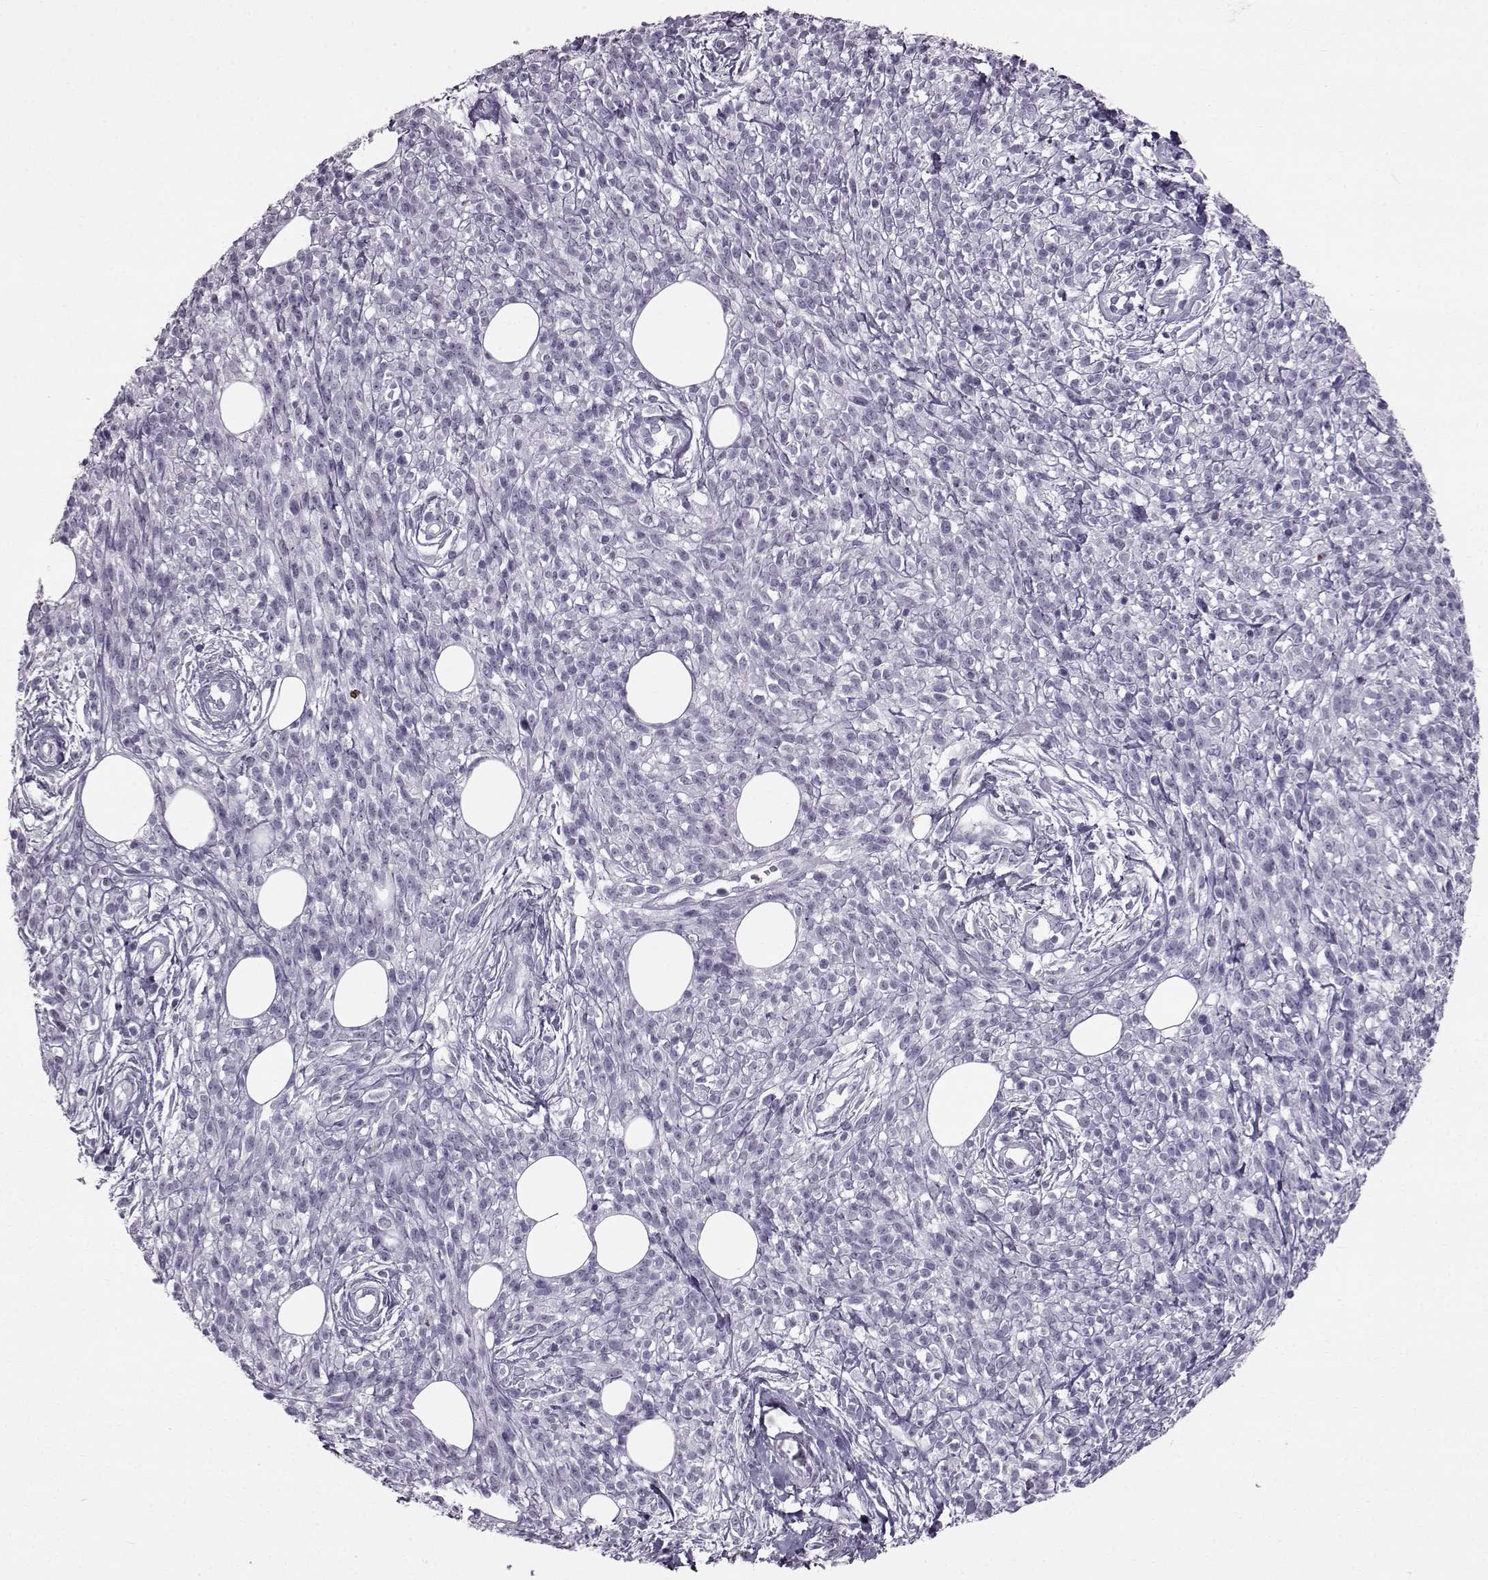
{"staining": {"intensity": "negative", "quantity": "none", "location": "none"}, "tissue": "melanoma", "cell_type": "Tumor cells", "image_type": "cancer", "snomed": [{"axis": "morphology", "description": "Malignant melanoma, NOS"}, {"axis": "topography", "description": "Skin"}, {"axis": "topography", "description": "Skin of trunk"}], "caption": "This histopathology image is of melanoma stained with immunohistochemistry to label a protein in brown with the nuclei are counter-stained blue. There is no staining in tumor cells. (Brightfield microscopy of DAB (3,3'-diaminobenzidine) immunohistochemistry (IHC) at high magnification).", "gene": "SLC28A2", "patient": {"sex": "male", "age": 74}}